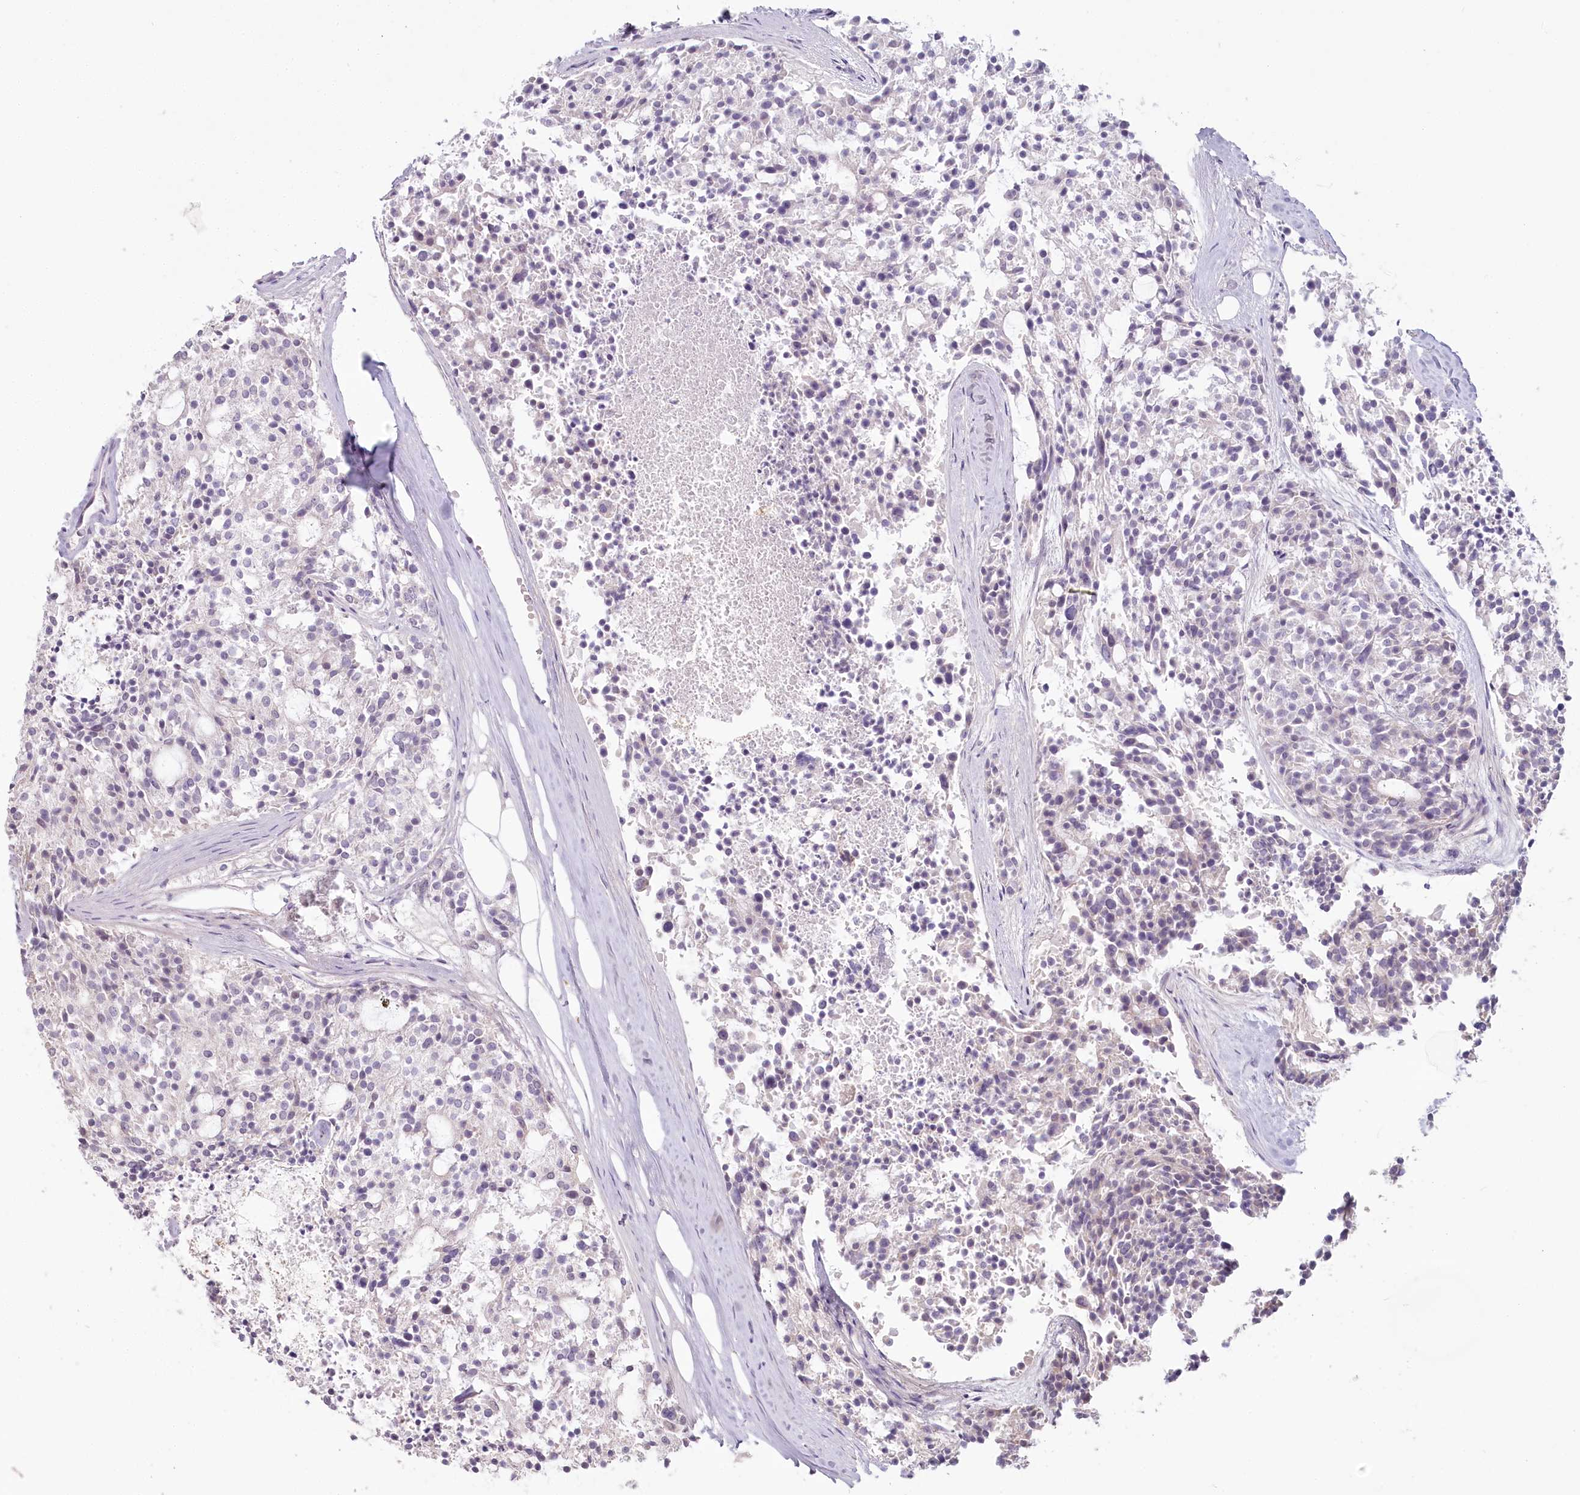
{"staining": {"intensity": "negative", "quantity": "none", "location": "none"}, "tissue": "carcinoid", "cell_type": "Tumor cells", "image_type": "cancer", "snomed": [{"axis": "morphology", "description": "Carcinoid, malignant, NOS"}, {"axis": "topography", "description": "Pancreas"}], "caption": "Human carcinoid stained for a protein using immunohistochemistry exhibits no expression in tumor cells.", "gene": "USP11", "patient": {"sex": "female", "age": 54}}